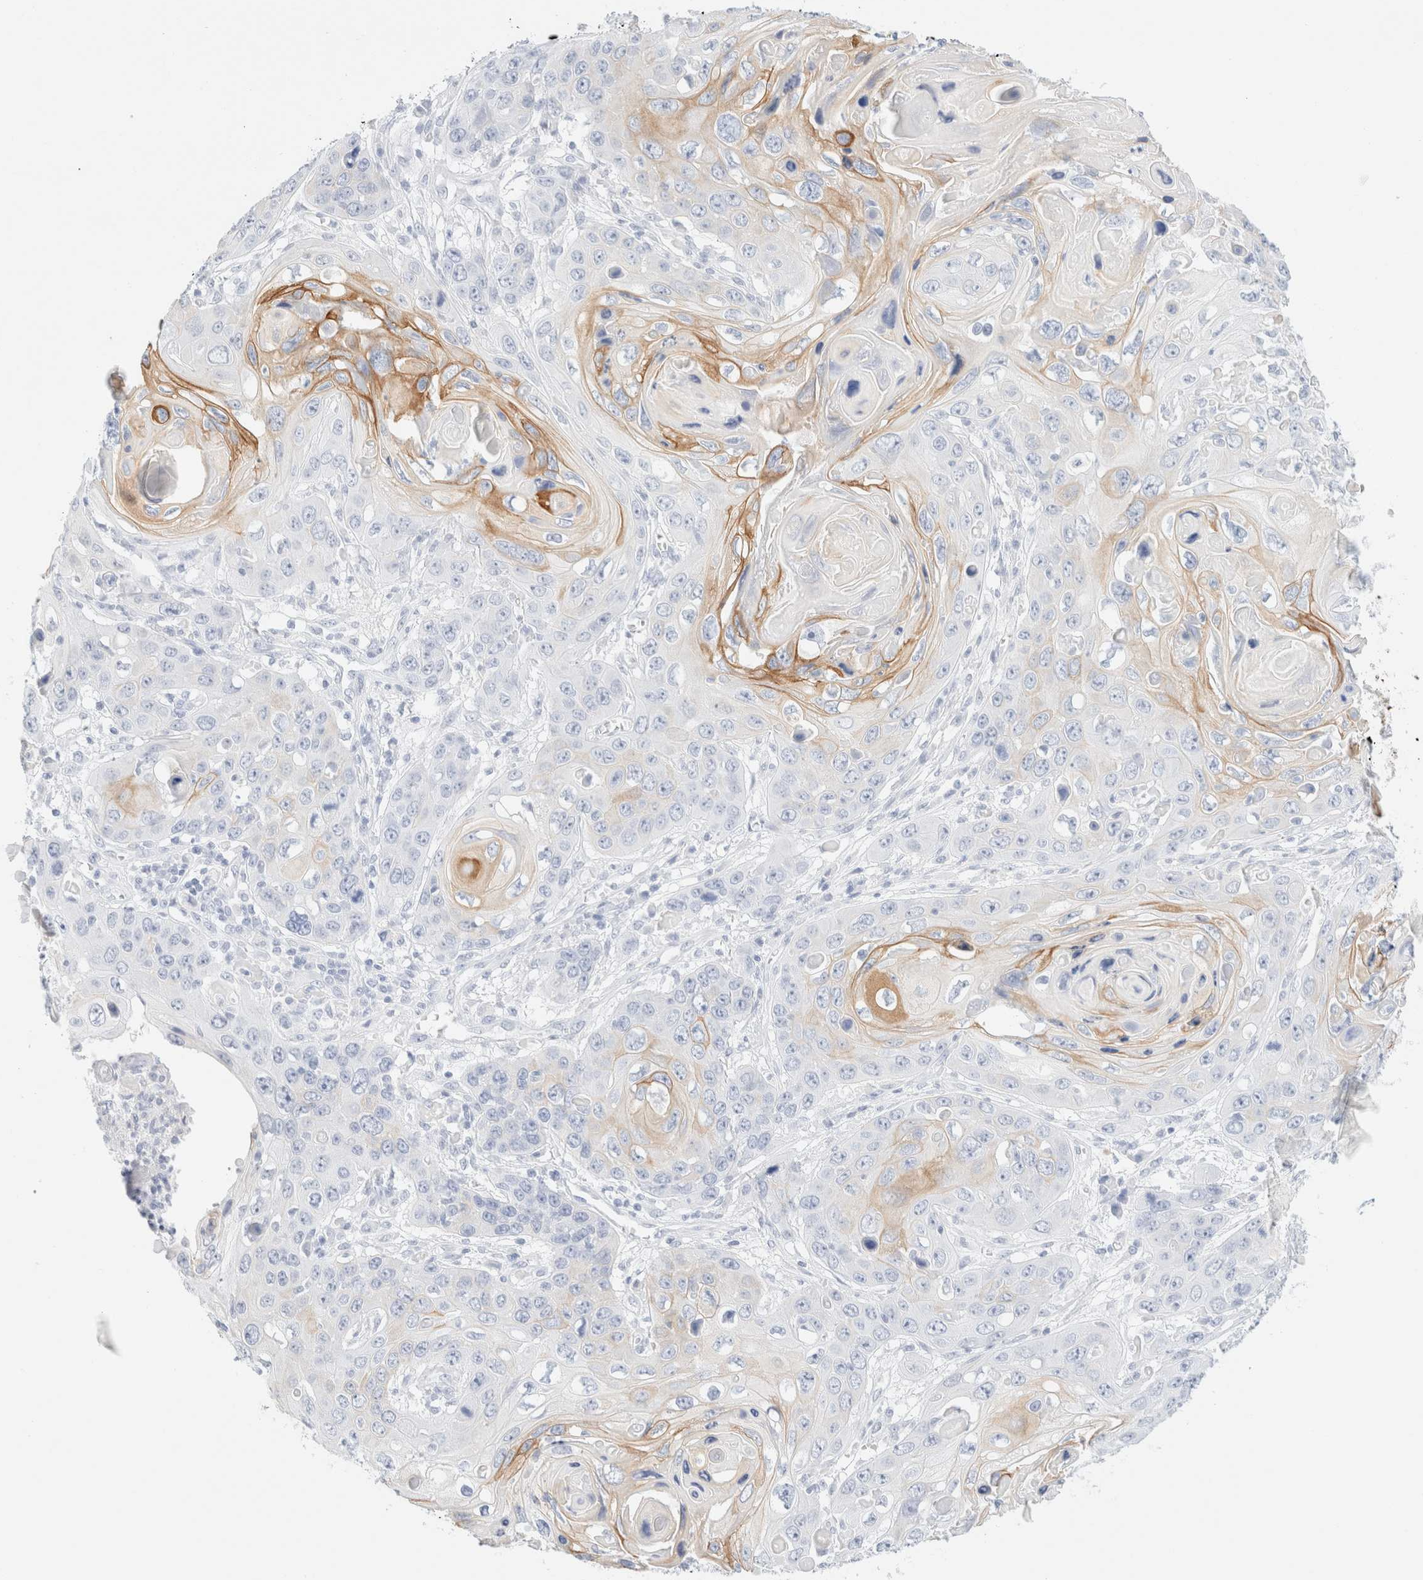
{"staining": {"intensity": "negative", "quantity": "none", "location": "none"}, "tissue": "skin cancer", "cell_type": "Tumor cells", "image_type": "cancer", "snomed": [{"axis": "morphology", "description": "Squamous cell carcinoma, NOS"}, {"axis": "topography", "description": "Skin"}], "caption": "Skin cancer was stained to show a protein in brown. There is no significant expression in tumor cells.", "gene": "KRT15", "patient": {"sex": "male", "age": 55}}